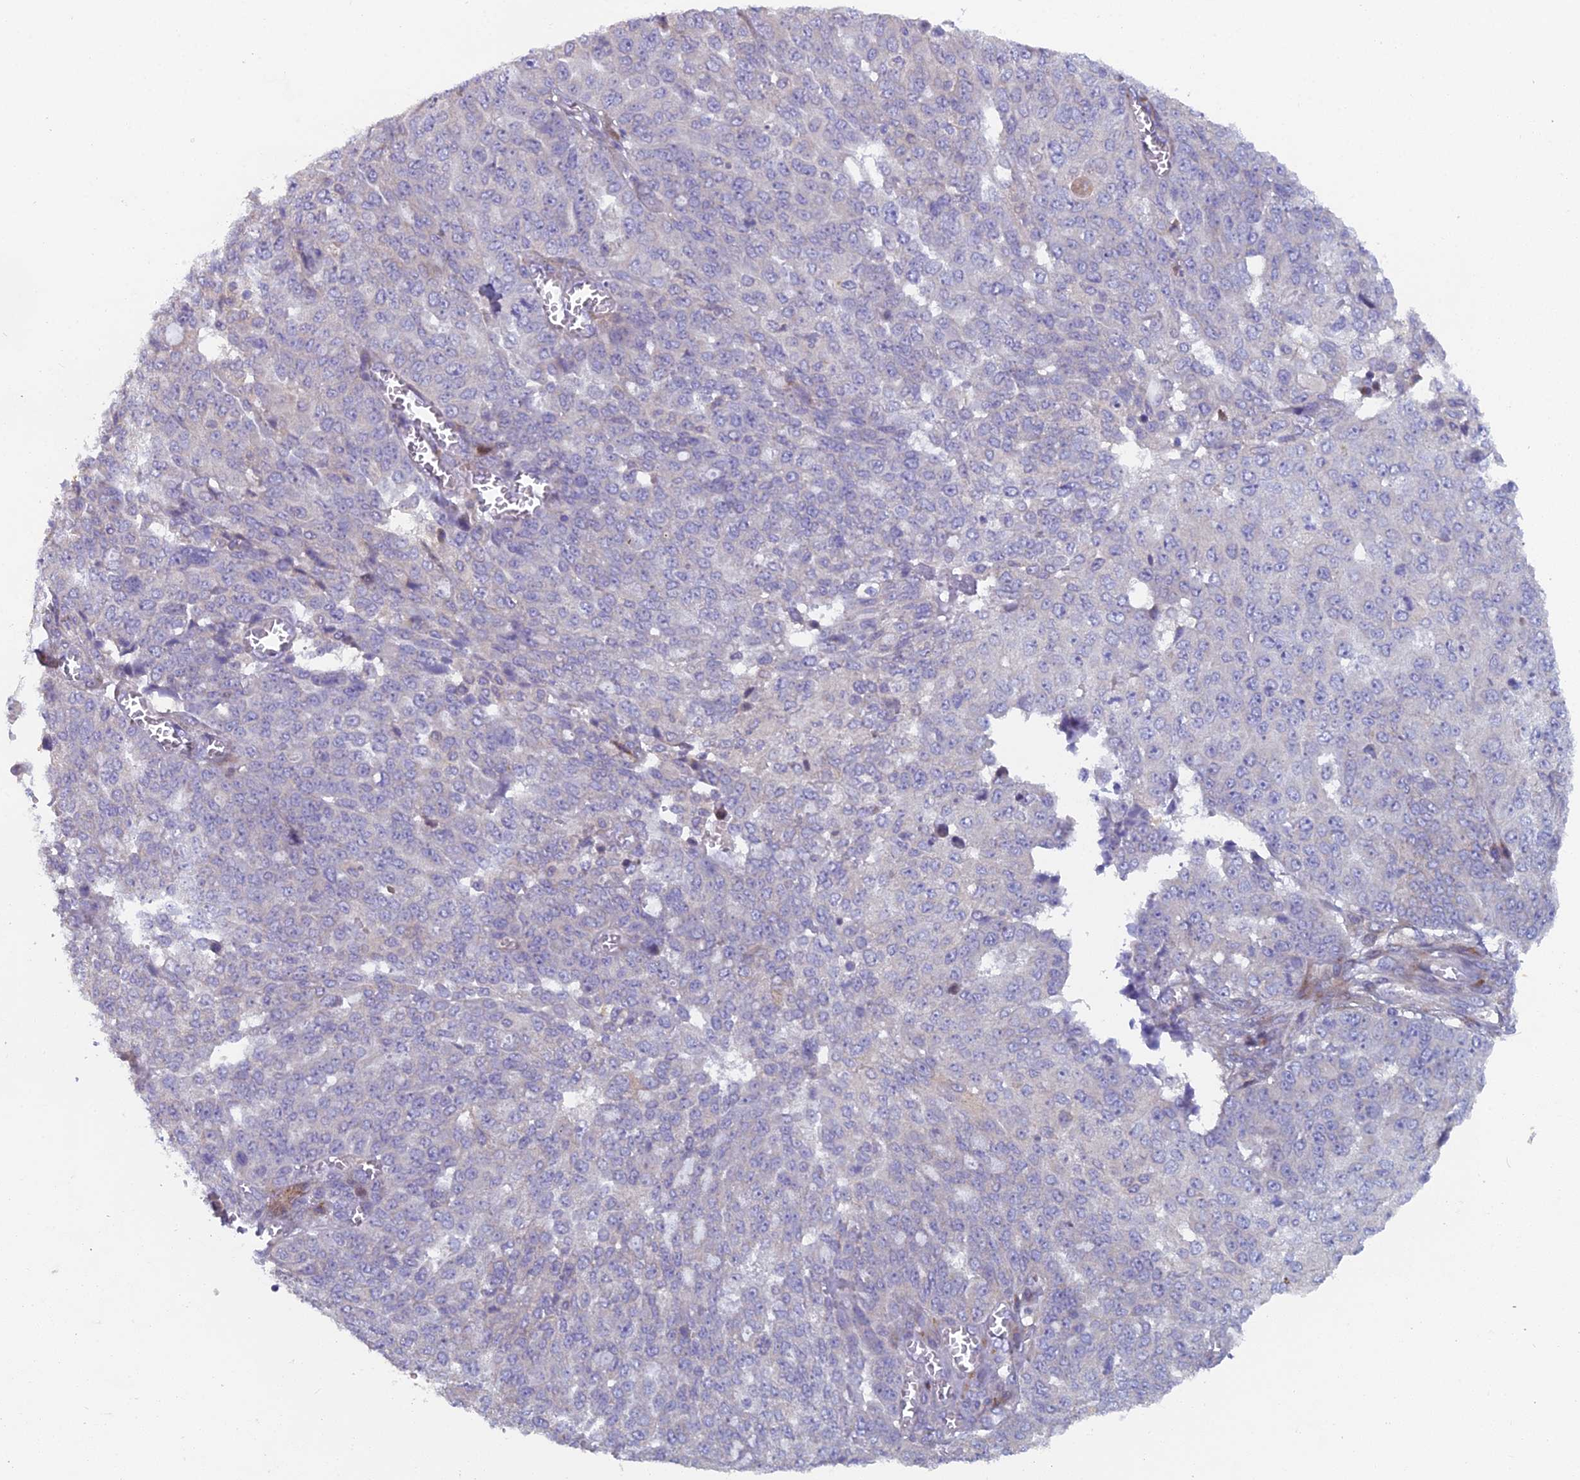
{"staining": {"intensity": "negative", "quantity": "none", "location": "none"}, "tissue": "ovarian cancer", "cell_type": "Tumor cells", "image_type": "cancer", "snomed": [{"axis": "morphology", "description": "Cystadenocarcinoma, serous, NOS"}, {"axis": "topography", "description": "Soft tissue"}, {"axis": "topography", "description": "Ovary"}], "caption": "Immunohistochemical staining of serous cystadenocarcinoma (ovarian) exhibits no significant staining in tumor cells.", "gene": "B9D2", "patient": {"sex": "female", "age": 57}}